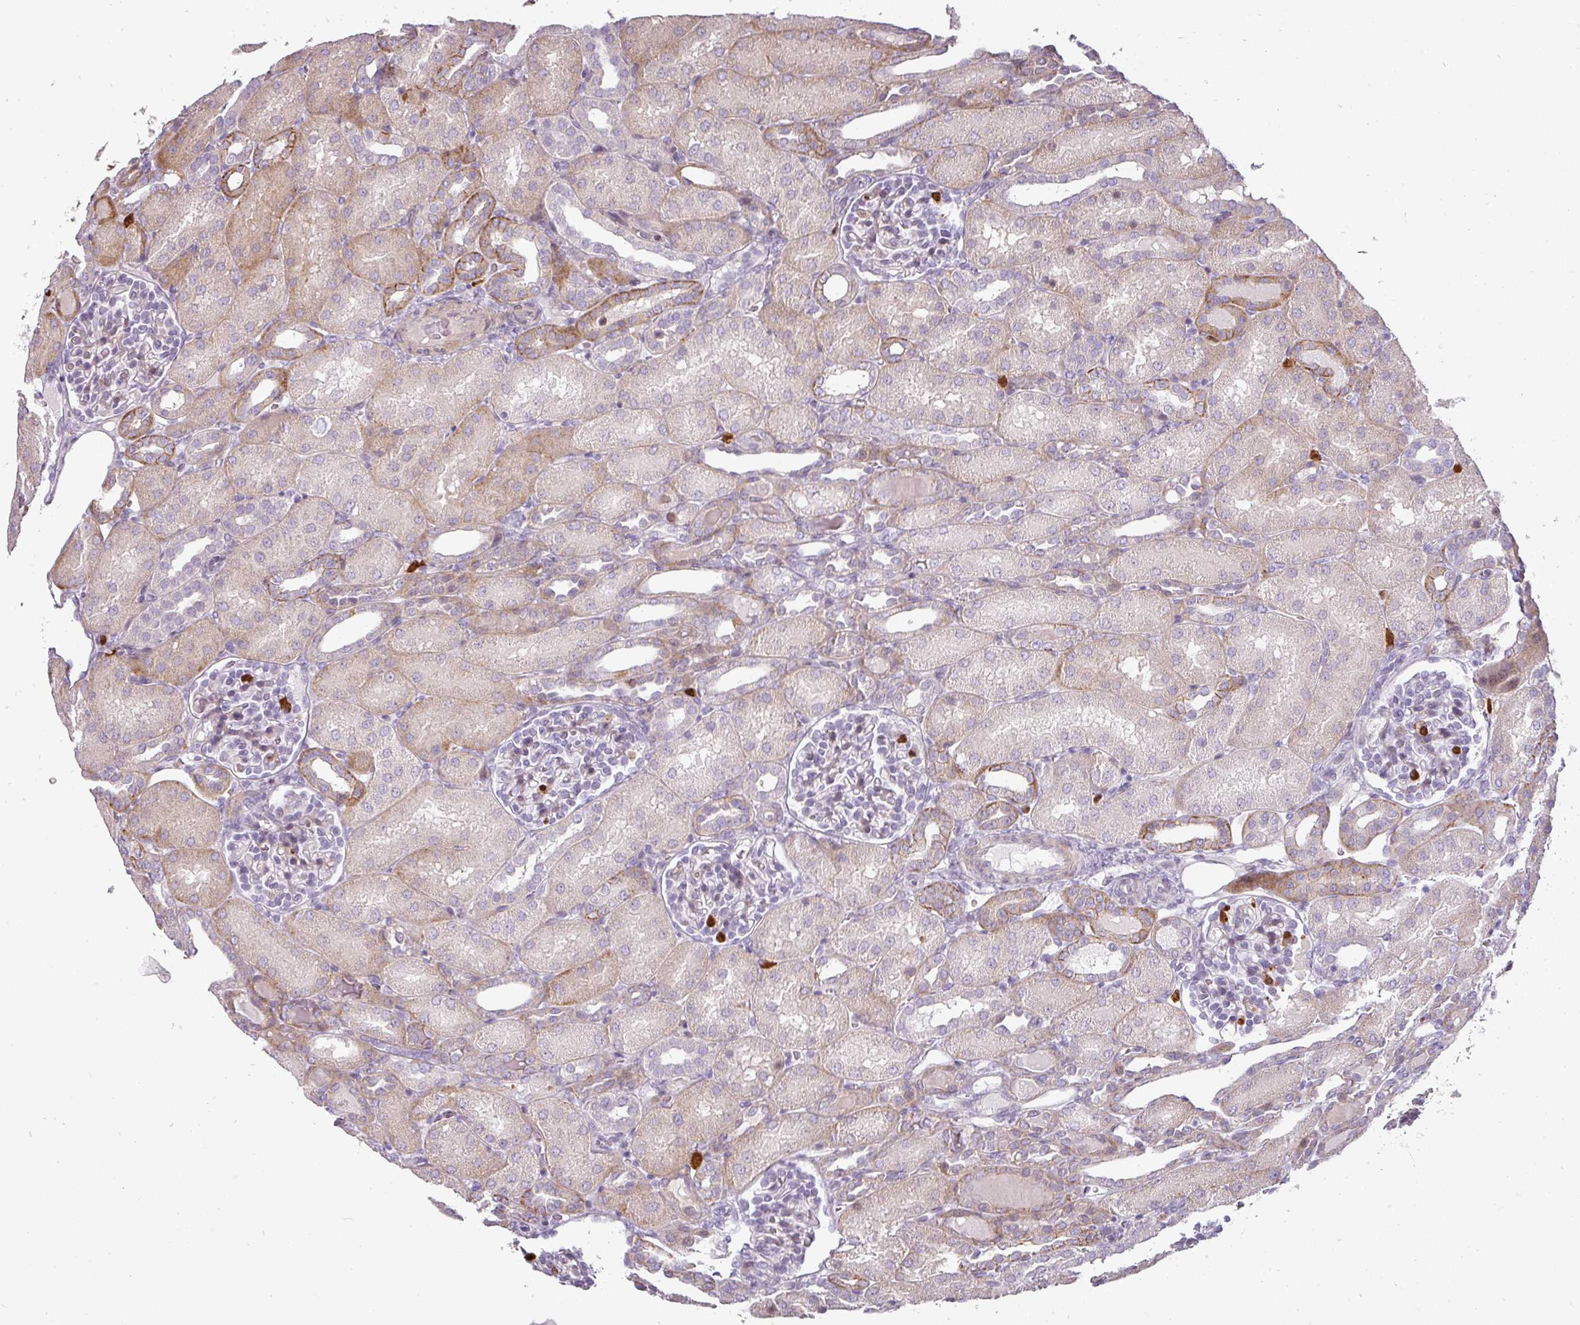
{"staining": {"intensity": "strong", "quantity": "<25%", "location": "cytoplasmic/membranous"}, "tissue": "kidney", "cell_type": "Cells in glomeruli", "image_type": "normal", "snomed": [{"axis": "morphology", "description": "Normal tissue, NOS"}, {"axis": "topography", "description": "Kidney"}], "caption": "Unremarkable kidney exhibits strong cytoplasmic/membranous staining in about <25% of cells in glomeruli, visualized by immunohistochemistry.", "gene": "BIK", "patient": {"sex": "male", "age": 1}}